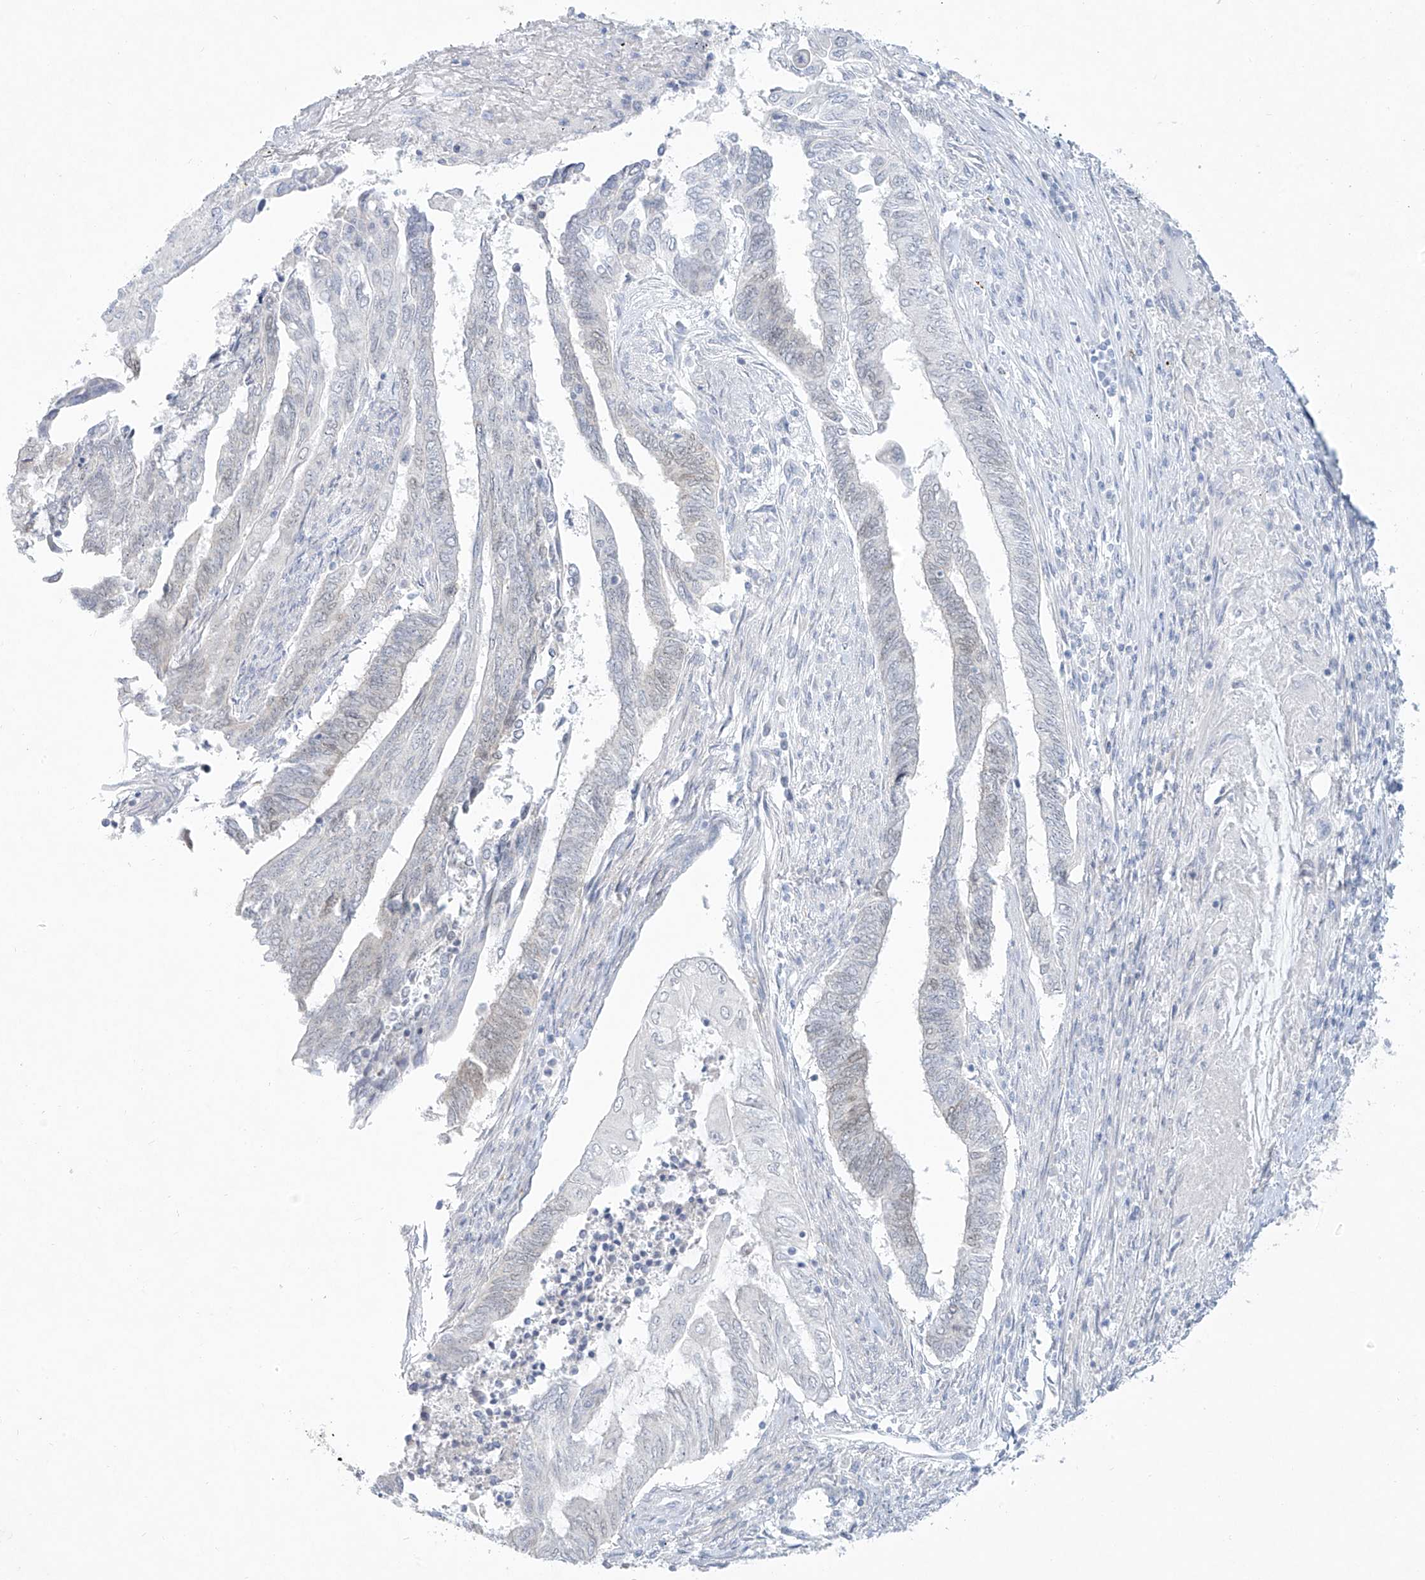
{"staining": {"intensity": "negative", "quantity": "none", "location": "none"}, "tissue": "endometrial cancer", "cell_type": "Tumor cells", "image_type": "cancer", "snomed": [{"axis": "morphology", "description": "Adenocarcinoma, NOS"}, {"axis": "topography", "description": "Uterus"}, {"axis": "topography", "description": "Endometrium"}], "caption": "Tumor cells show no significant positivity in endometrial cancer (adenocarcinoma). (DAB immunohistochemistry (IHC), high magnification).", "gene": "PAX6", "patient": {"sex": "female", "age": 70}}